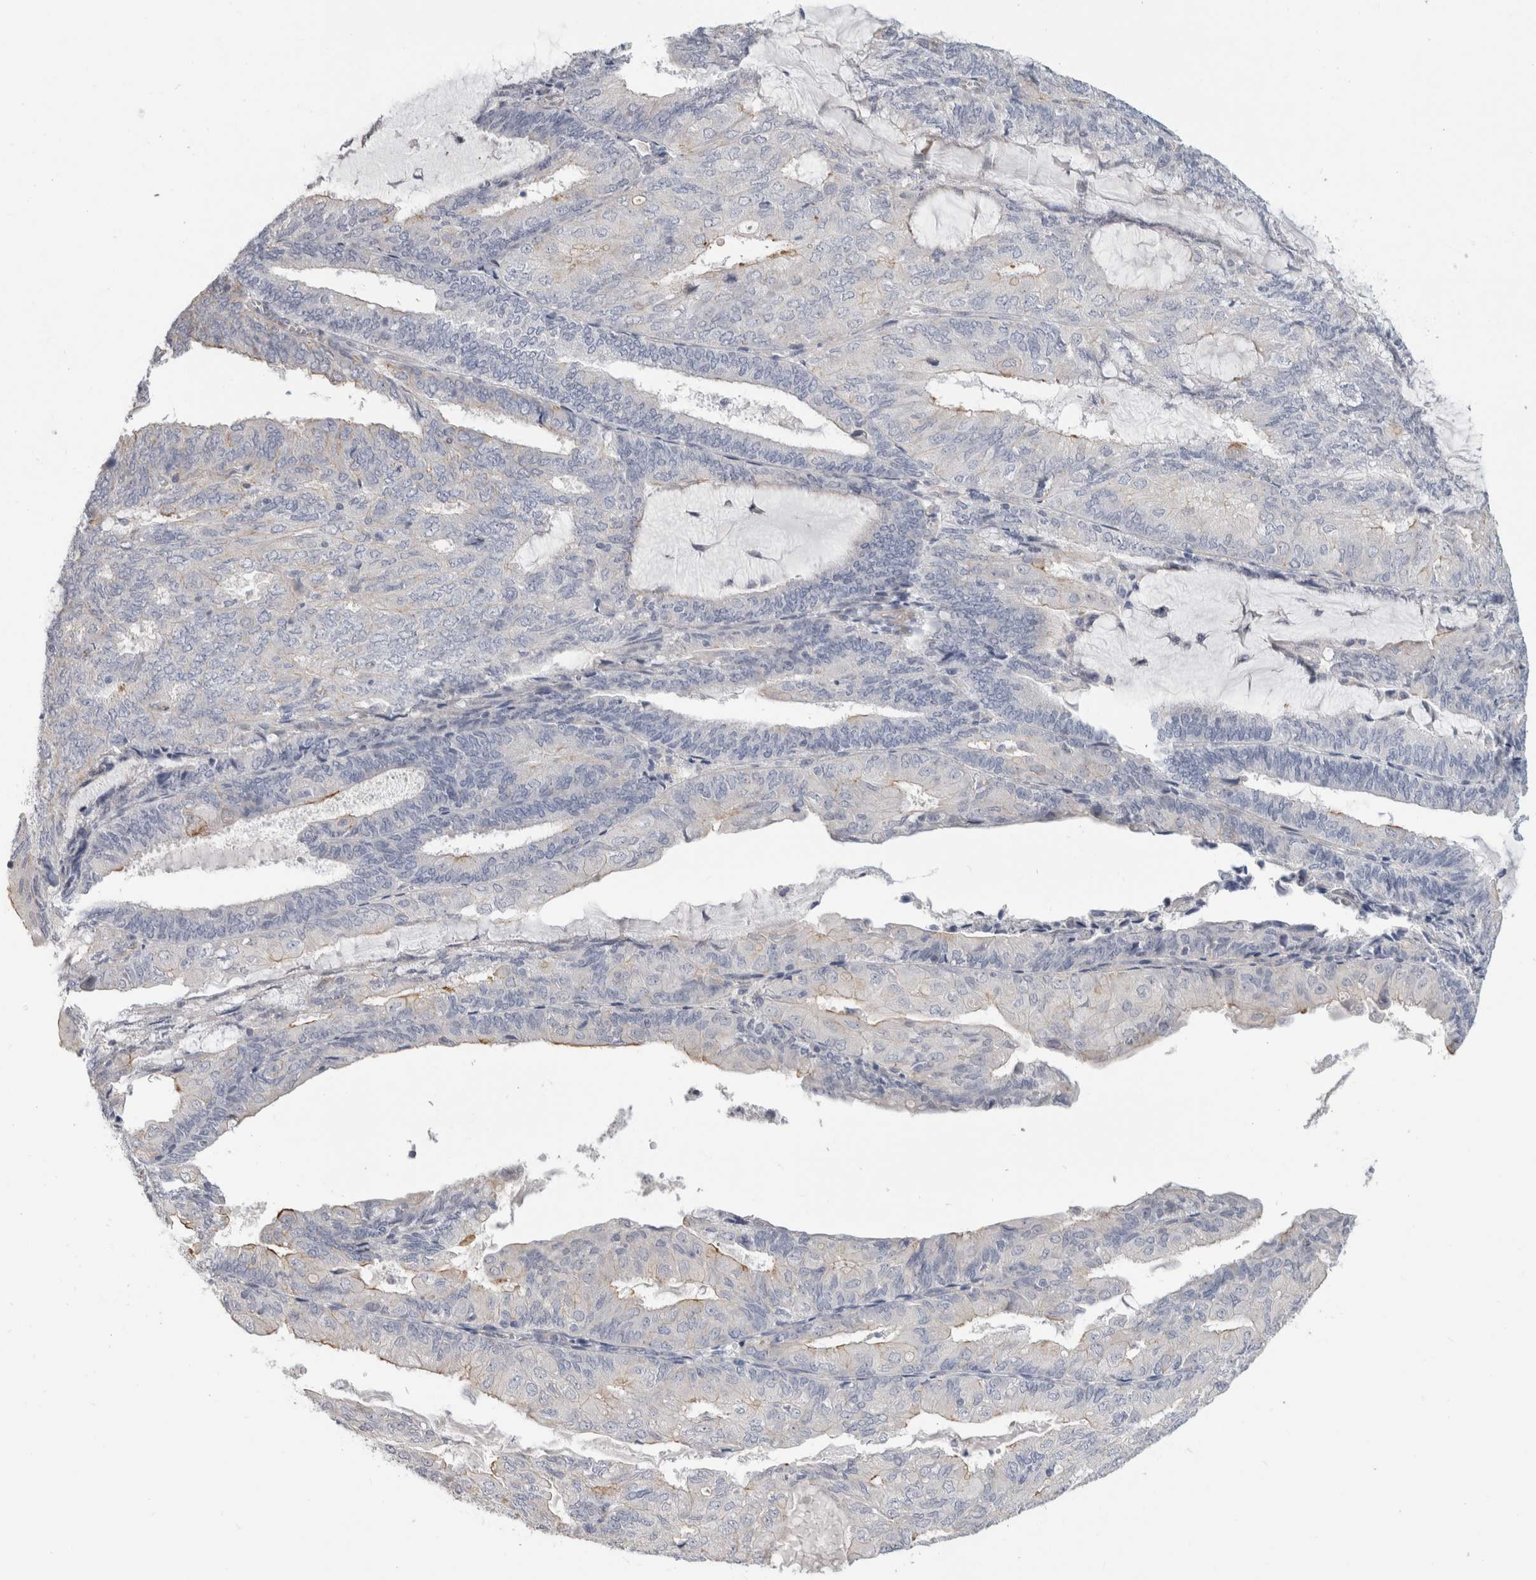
{"staining": {"intensity": "negative", "quantity": "none", "location": "none"}, "tissue": "endometrial cancer", "cell_type": "Tumor cells", "image_type": "cancer", "snomed": [{"axis": "morphology", "description": "Adenocarcinoma, NOS"}, {"axis": "topography", "description": "Endometrium"}], "caption": "Immunohistochemistry (IHC) image of adenocarcinoma (endometrial) stained for a protein (brown), which shows no positivity in tumor cells. (DAB immunohistochemistry, high magnification).", "gene": "AFP", "patient": {"sex": "female", "age": 81}}